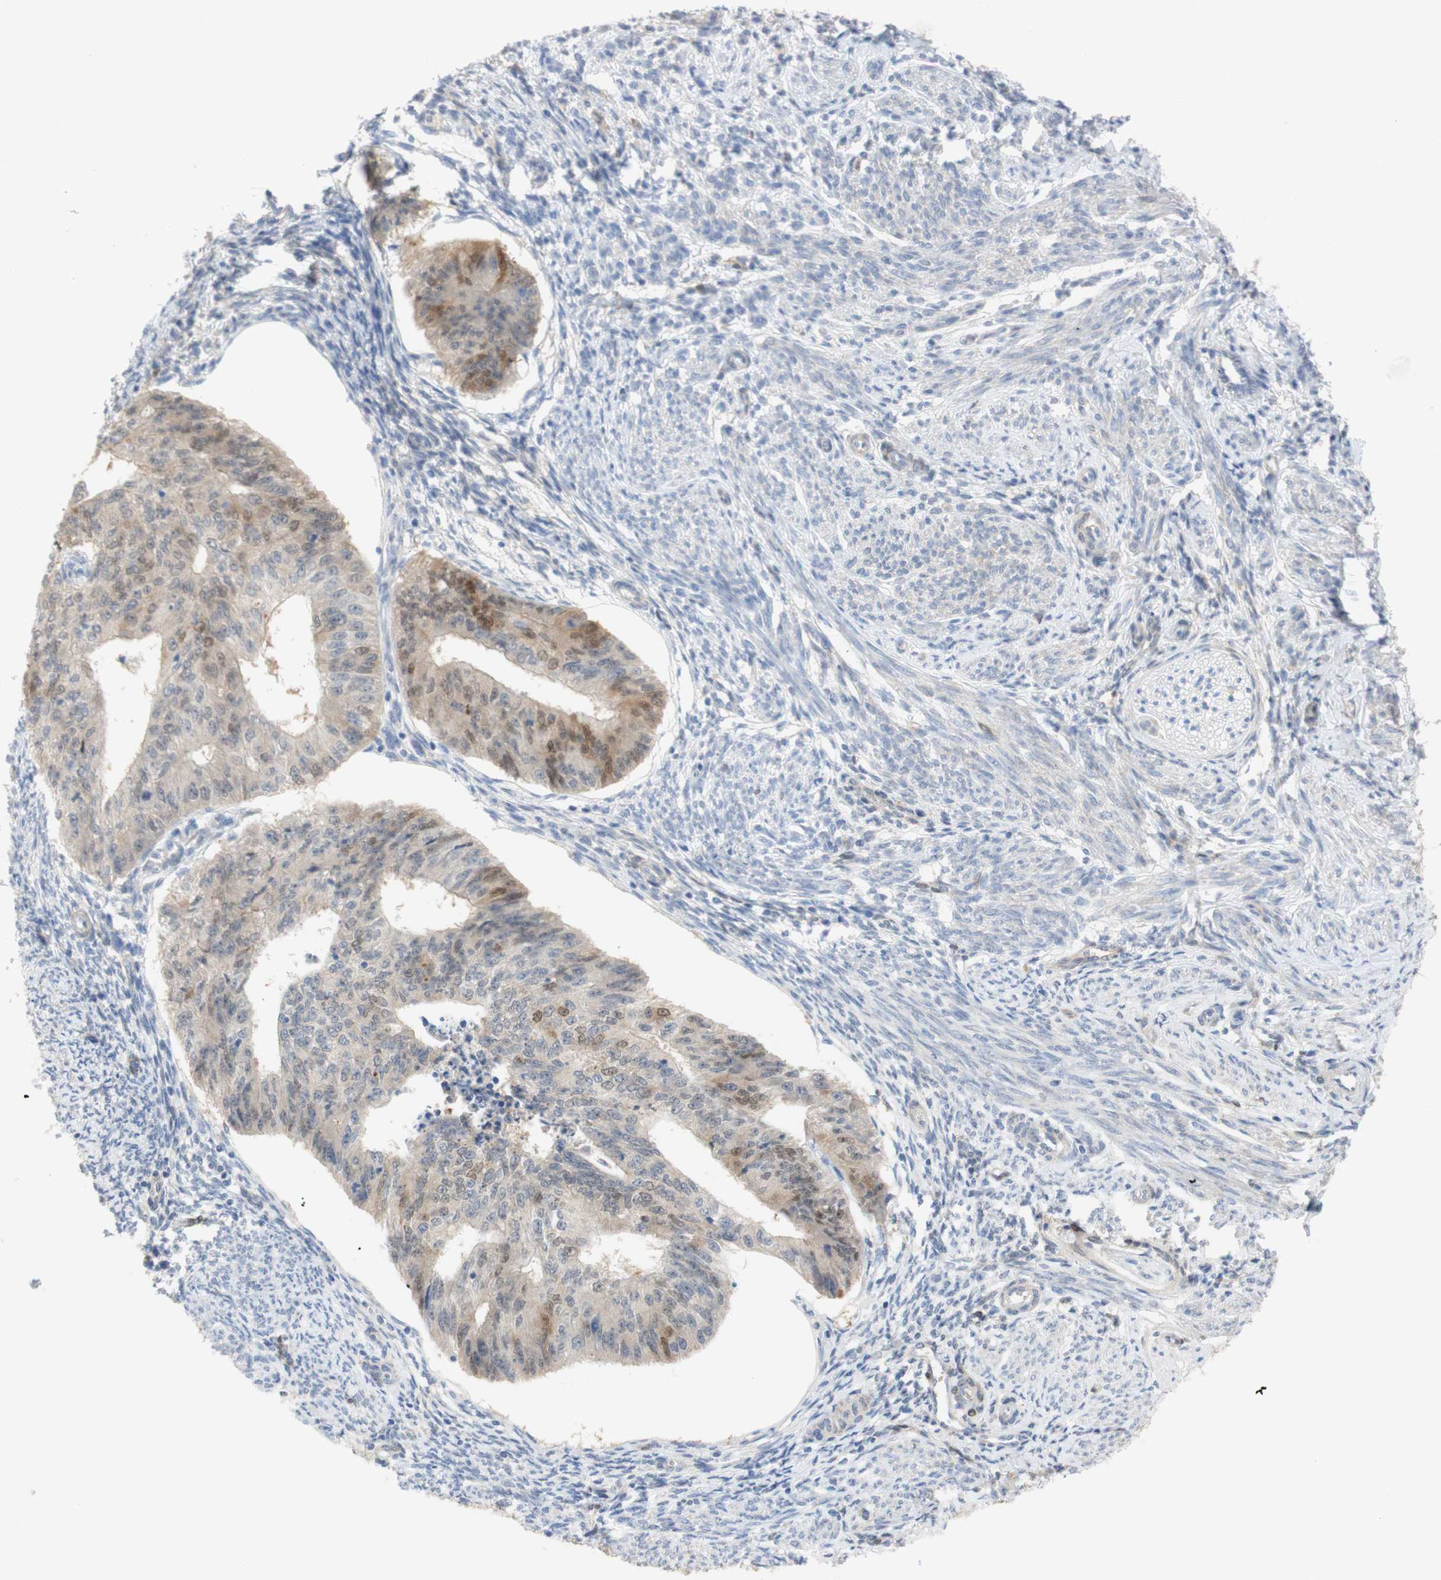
{"staining": {"intensity": "weak", "quantity": "<25%", "location": "nuclear"}, "tissue": "endometrial cancer", "cell_type": "Tumor cells", "image_type": "cancer", "snomed": [{"axis": "morphology", "description": "Adenocarcinoma, NOS"}, {"axis": "topography", "description": "Endometrium"}], "caption": "This is an immunohistochemistry micrograph of human endometrial adenocarcinoma. There is no staining in tumor cells.", "gene": "SELENBP1", "patient": {"sex": "female", "age": 32}}